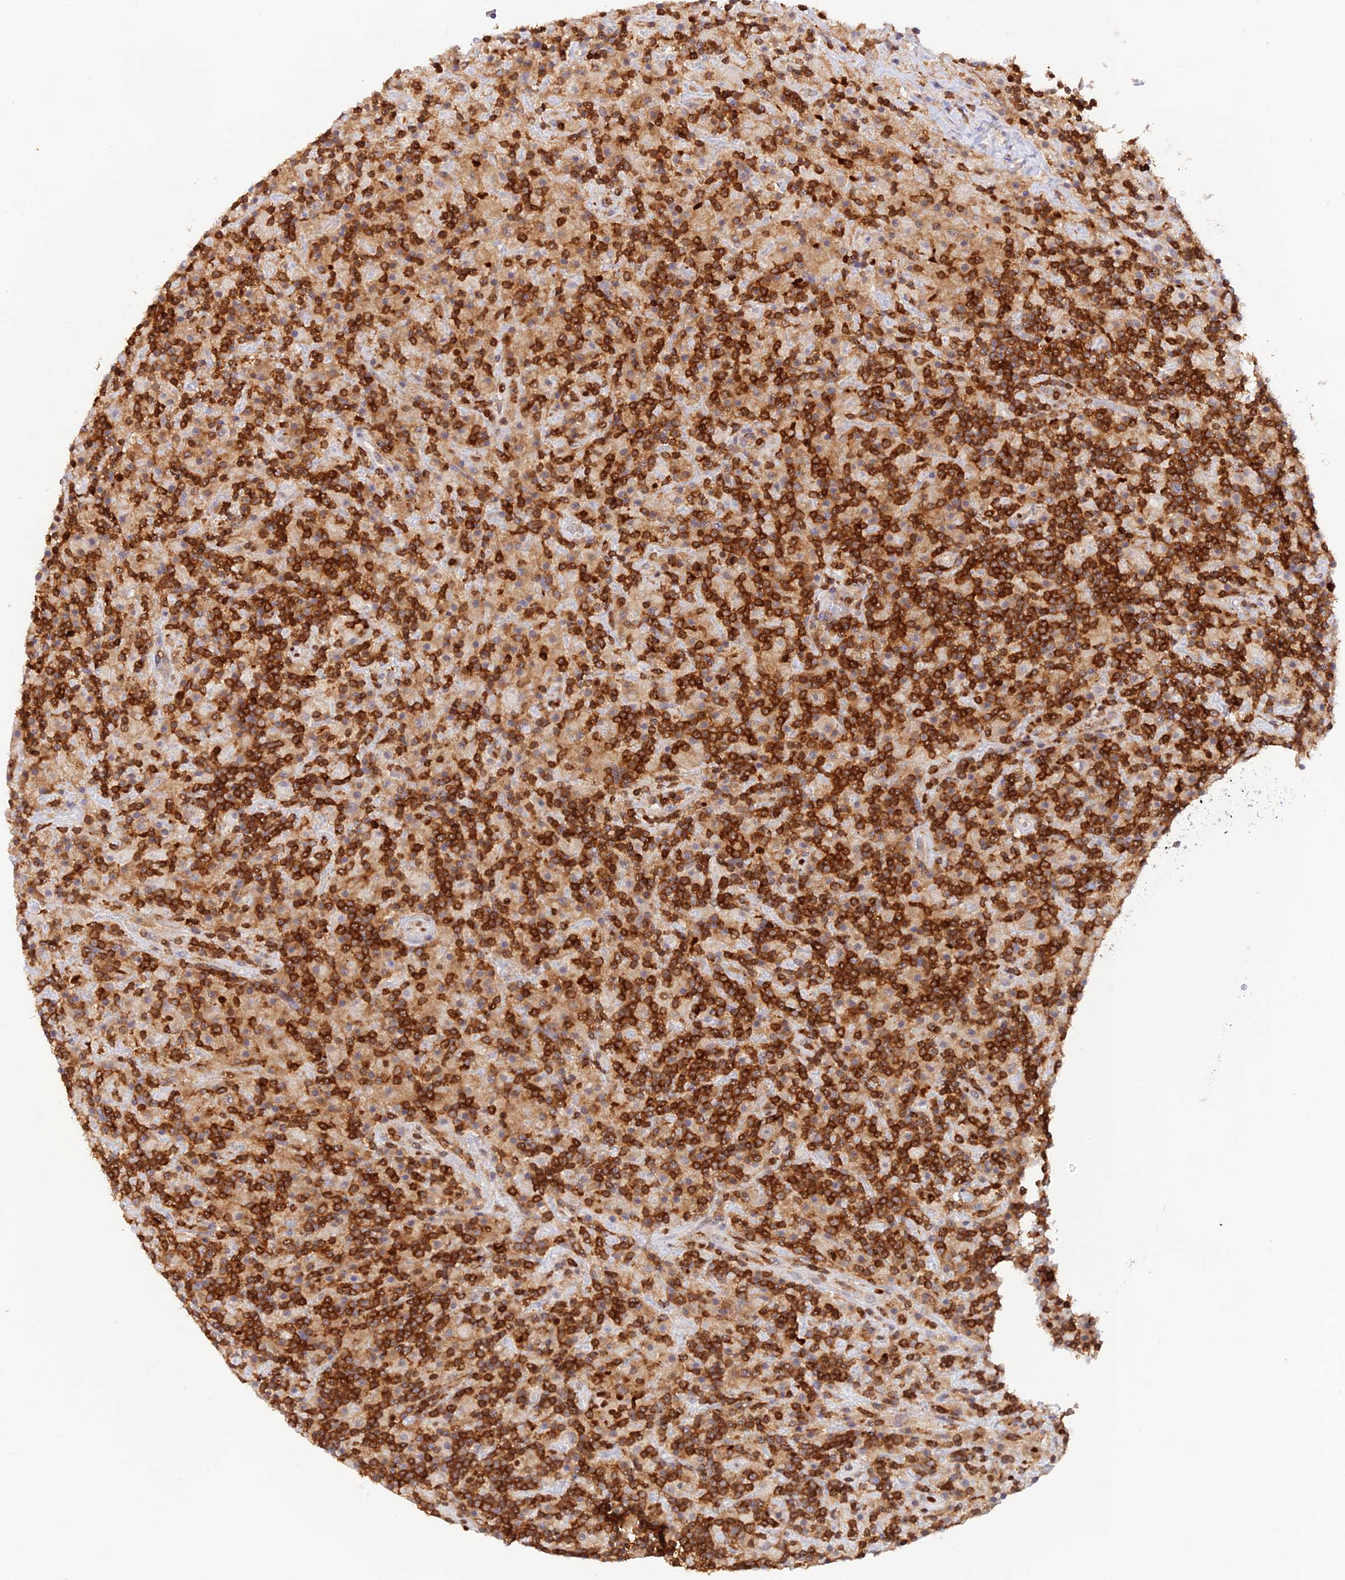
{"staining": {"intensity": "negative", "quantity": "none", "location": "none"}, "tissue": "lymphoma", "cell_type": "Tumor cells", "image_type": "cancer", "snomed": [{"axis": "morphology", "description": "Hodgkin's disease, NOS"}, {"axis": "topography", "description": "Lymph node"}], "caption": "This histopathology image is of Hodgkin's disease stained with immunohistochemistry to label a protein in brown with the nuclei are counter-stained blue. There is no expression in tumor cells. (DAB immunohistochemistry (IHC) with hematoxylin counter stain).", "gene": "DENND1C", "patient": {"sex": "male", "age": 70}}